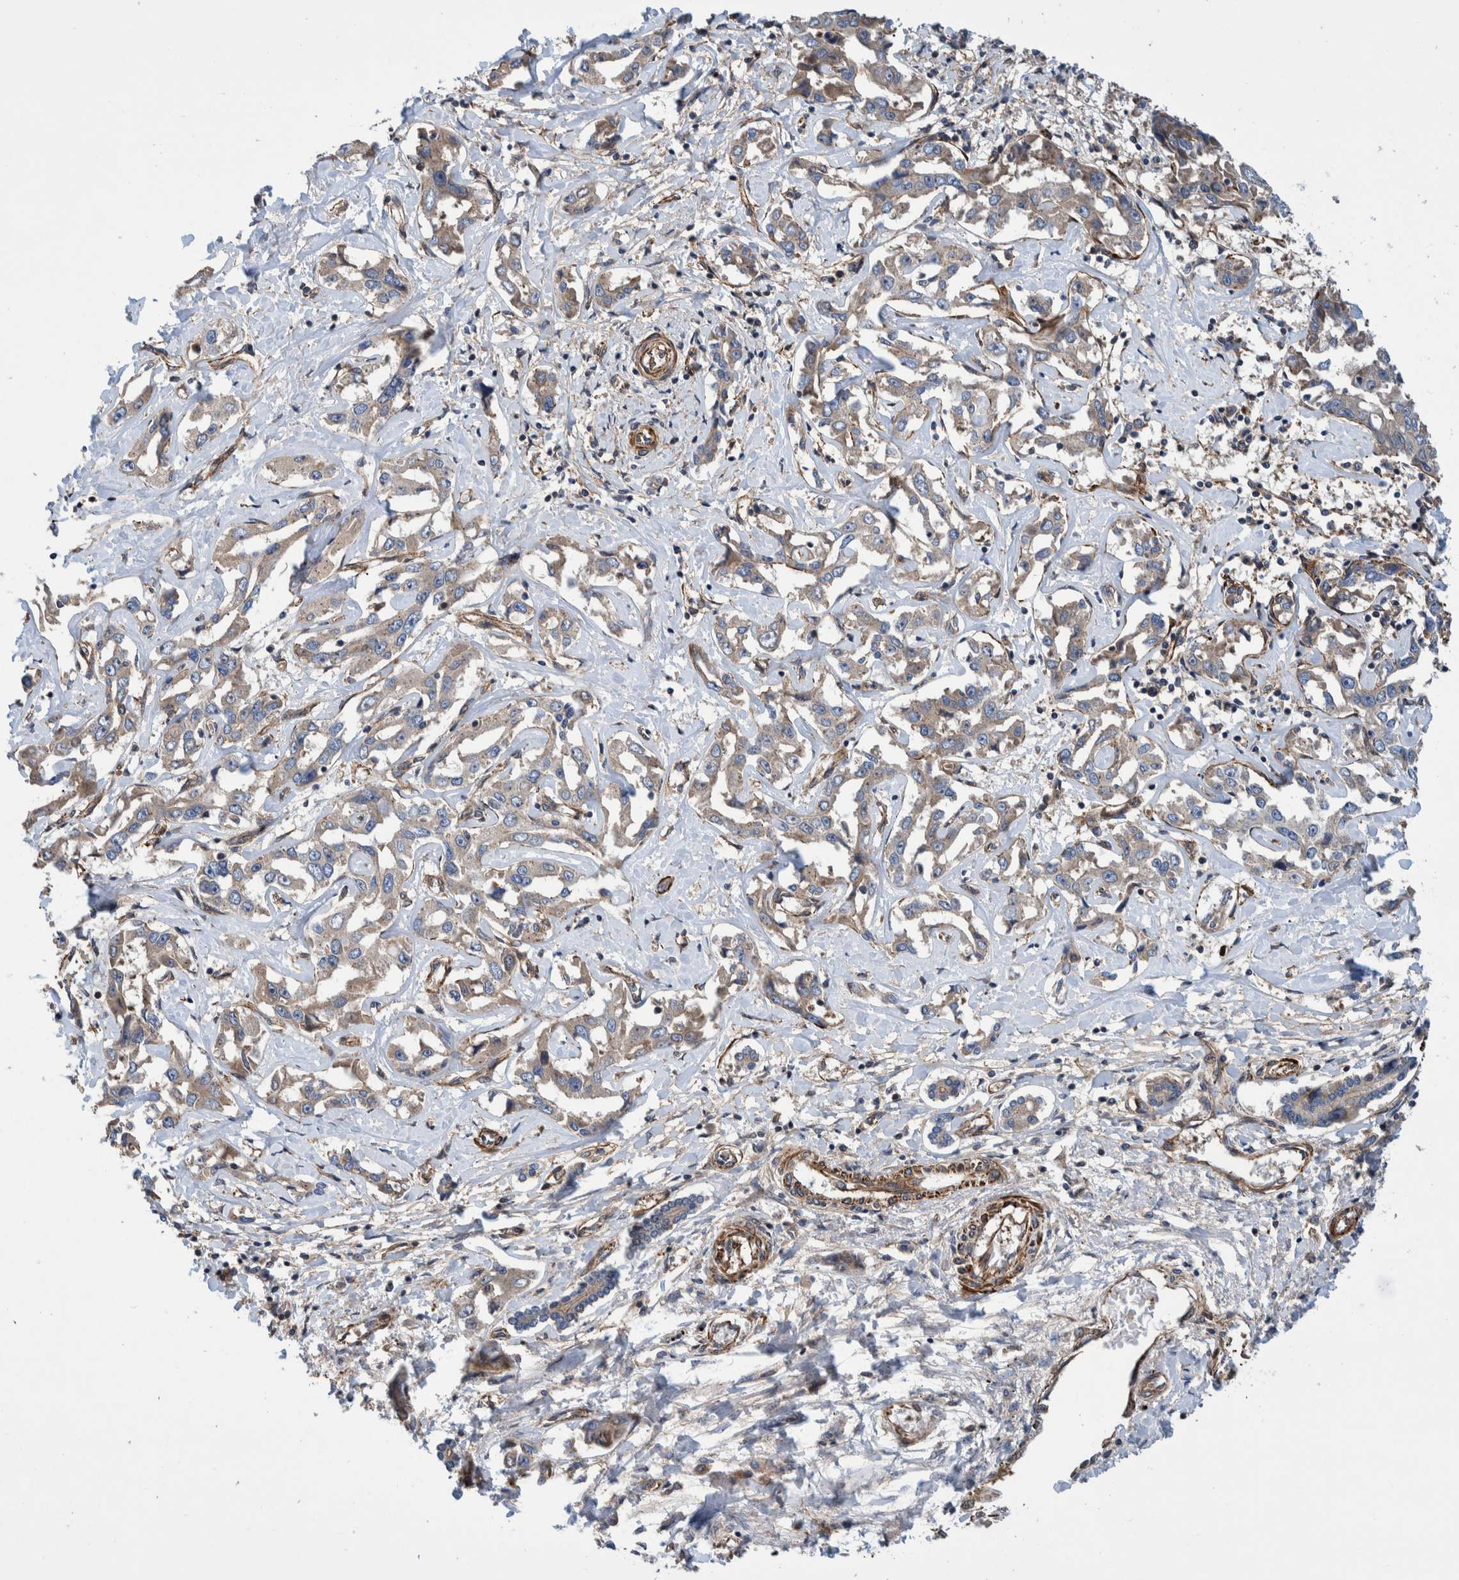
{"staining": {"intensity": "weak", "quantity": ">75%", "location": "cytoplasmic/membranous"}, "tissue": "liver cancer", "cell_type": "Tumor cells", "image_type": "cancer", "snomed": [{"axis": "morphology", "description": "Cholangiocarcinoma"}, {"axis": "topography", "description": "Liver"}], "caption": "The micrograph demonstrates a brown stain indicating the presence of a protein in the cytoplasmic/membranous of tumor cells in liver cancer. (DAB (3,3'-diaminobenzidine) = brown stain, brightfield microscopy at high magnification).", "gene": "GRPEL2", "patient": {"sex": "male", "age": 59}}